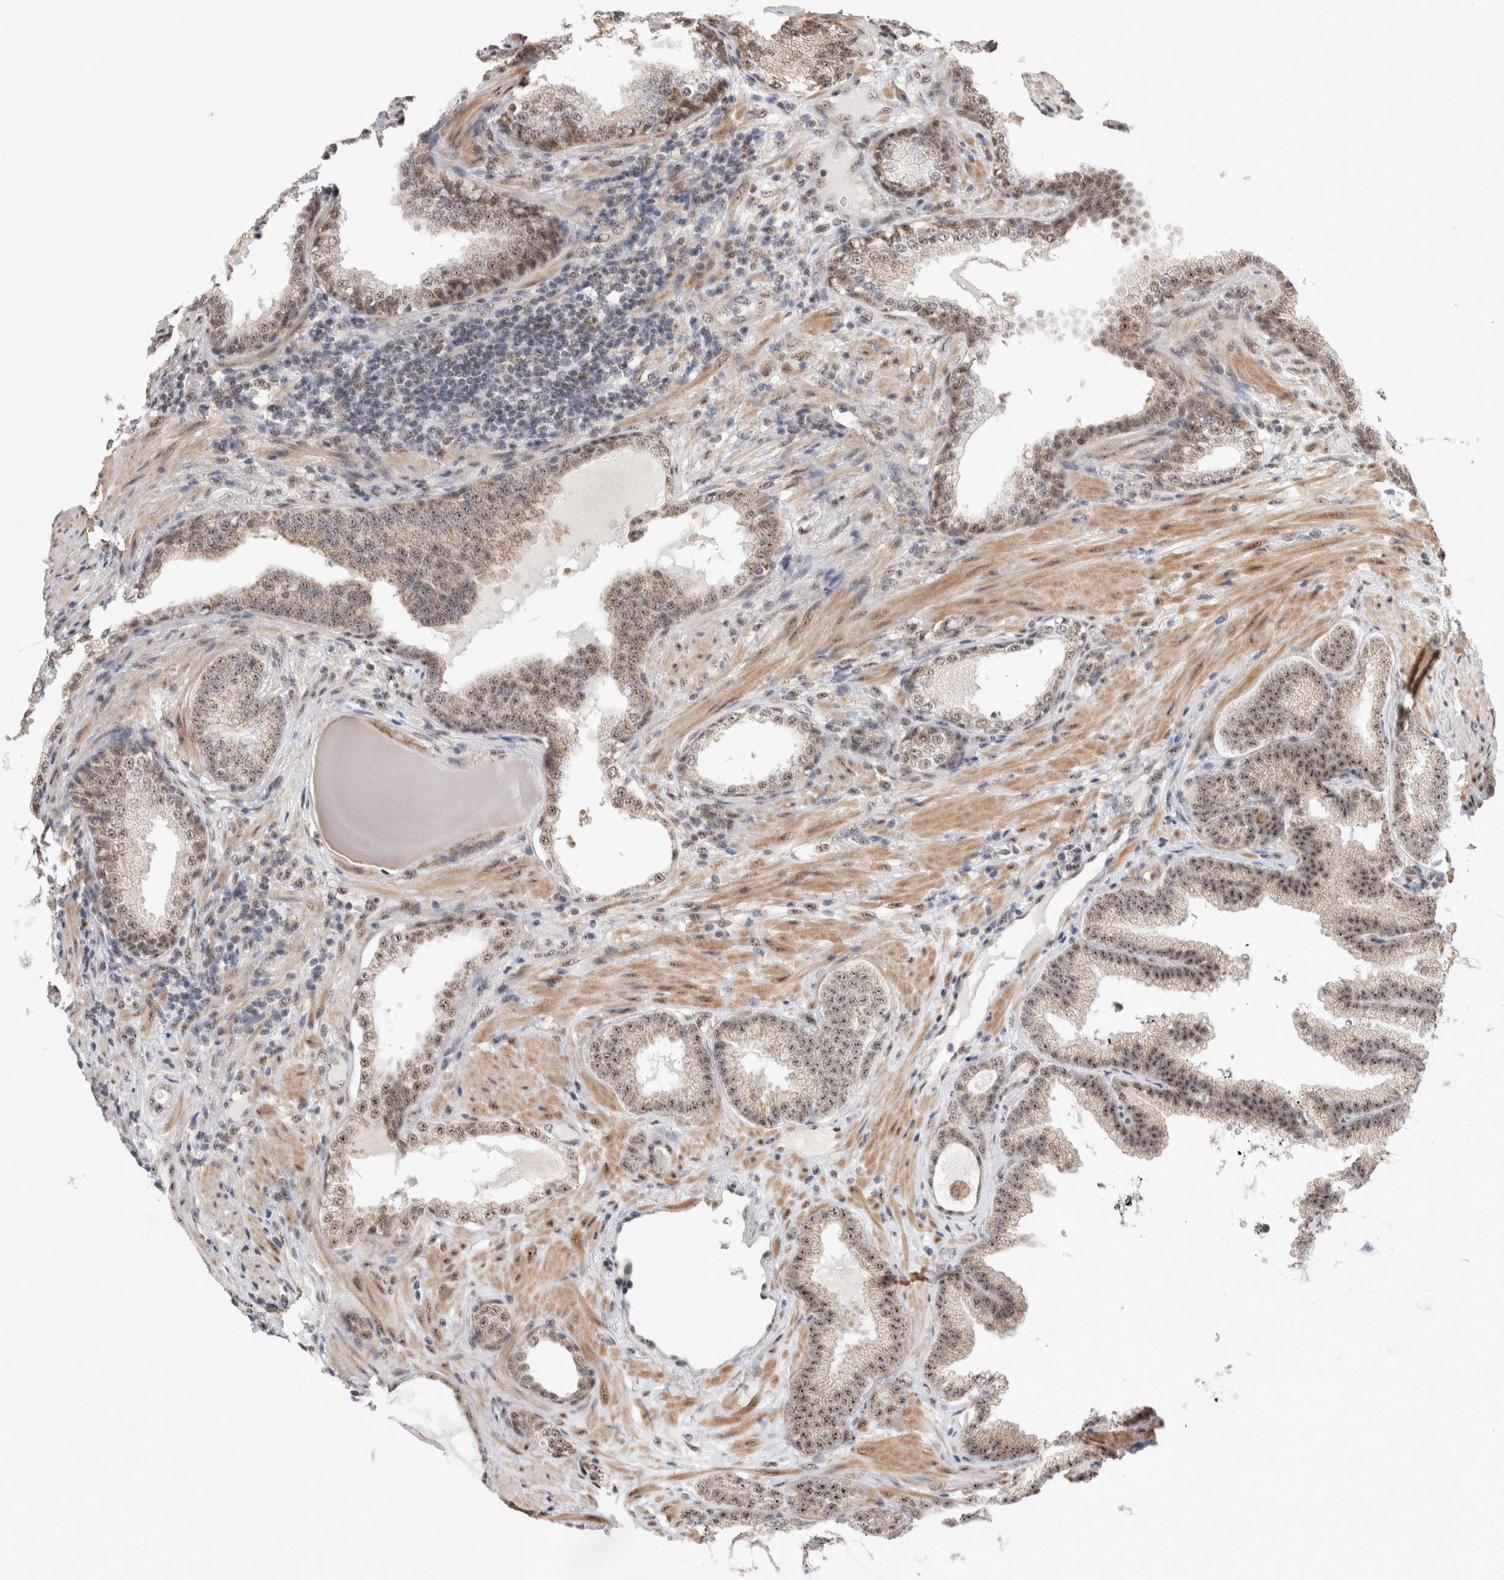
{"staining": {"intensity": "moderate", "quantity": ">75%", "location": "nuclear"}, "tissue": "prostate cancer", "cell_type": "Tumor cells", "image_type": "cancer", "snomed": [{"axis": "morphology", "description": "Adenocarcinoma, High grade"}, {"axis": "topography", "description": "Prostate"}], "caption": "This is a histology image of IHC staining of adenocarcinoma (high-grade) (prostate), which shows moderate staining in the nuclear of tumor cells.", "gene": "ZNF695", "patient": {"sex": "male", "age": 61}}